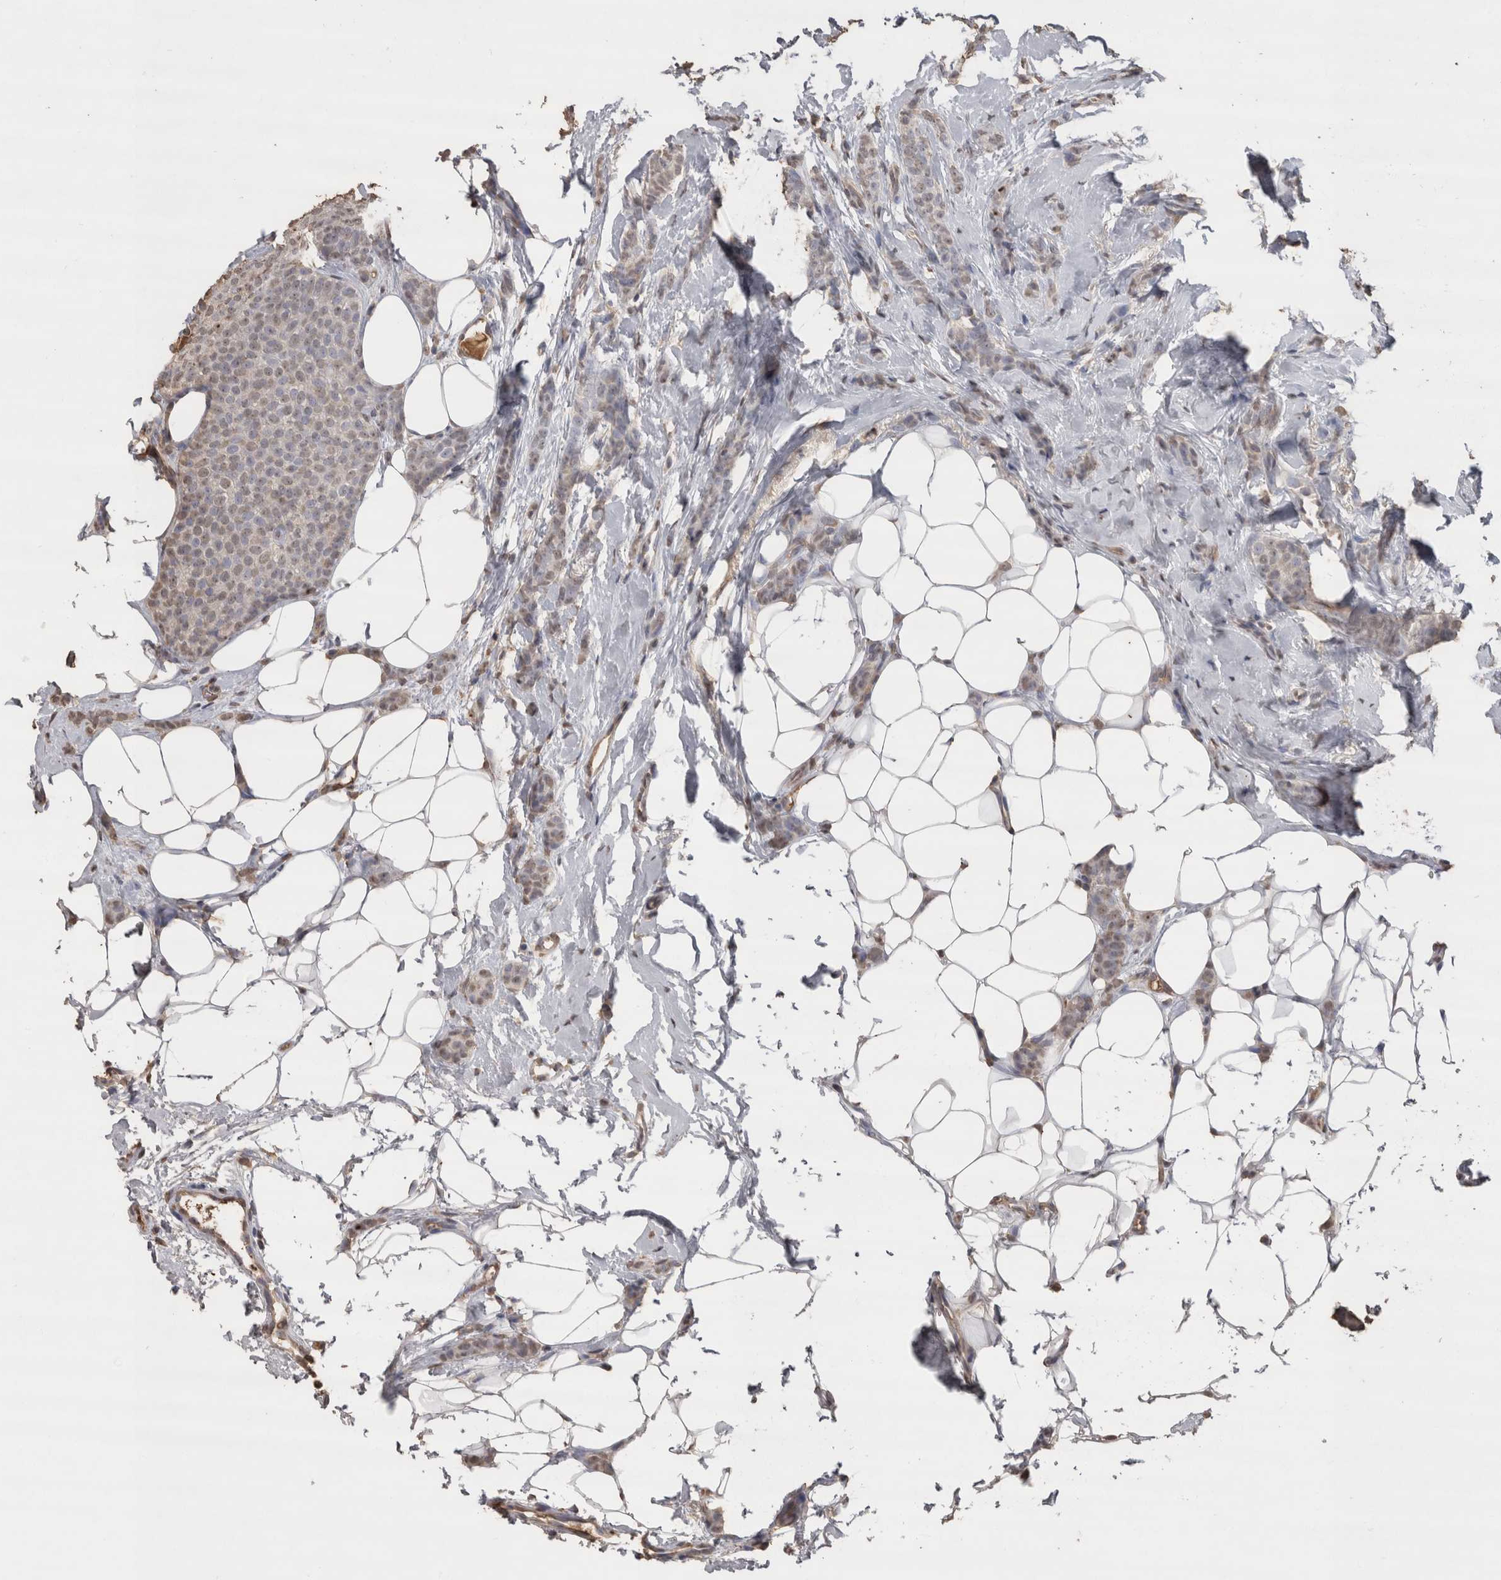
{"staining": {"intensity": "weak", "quantity": "25%-75%", "location": "nuclear"}, "tissue": "breast cancer", "cell_type": "Tumor cells", "image_type": "cancer", "snomed": [{"axis": "morphology", "description": "Lobular carcinoma"}, {"axis": "topography", "description": "Skin"}, {"axis": "topography", "description": "Breast"}], "caption": "IHC (DAB) staining of lobular carcinoma (breast) reveals weak nuclear protein expression in approximately 25%-75% of tumor cells. (brown staining indicates protein expression, while blue staining denotes nuclei).", "gene": "CRELD2", "patient": {"sex": "female", "age": 46}}